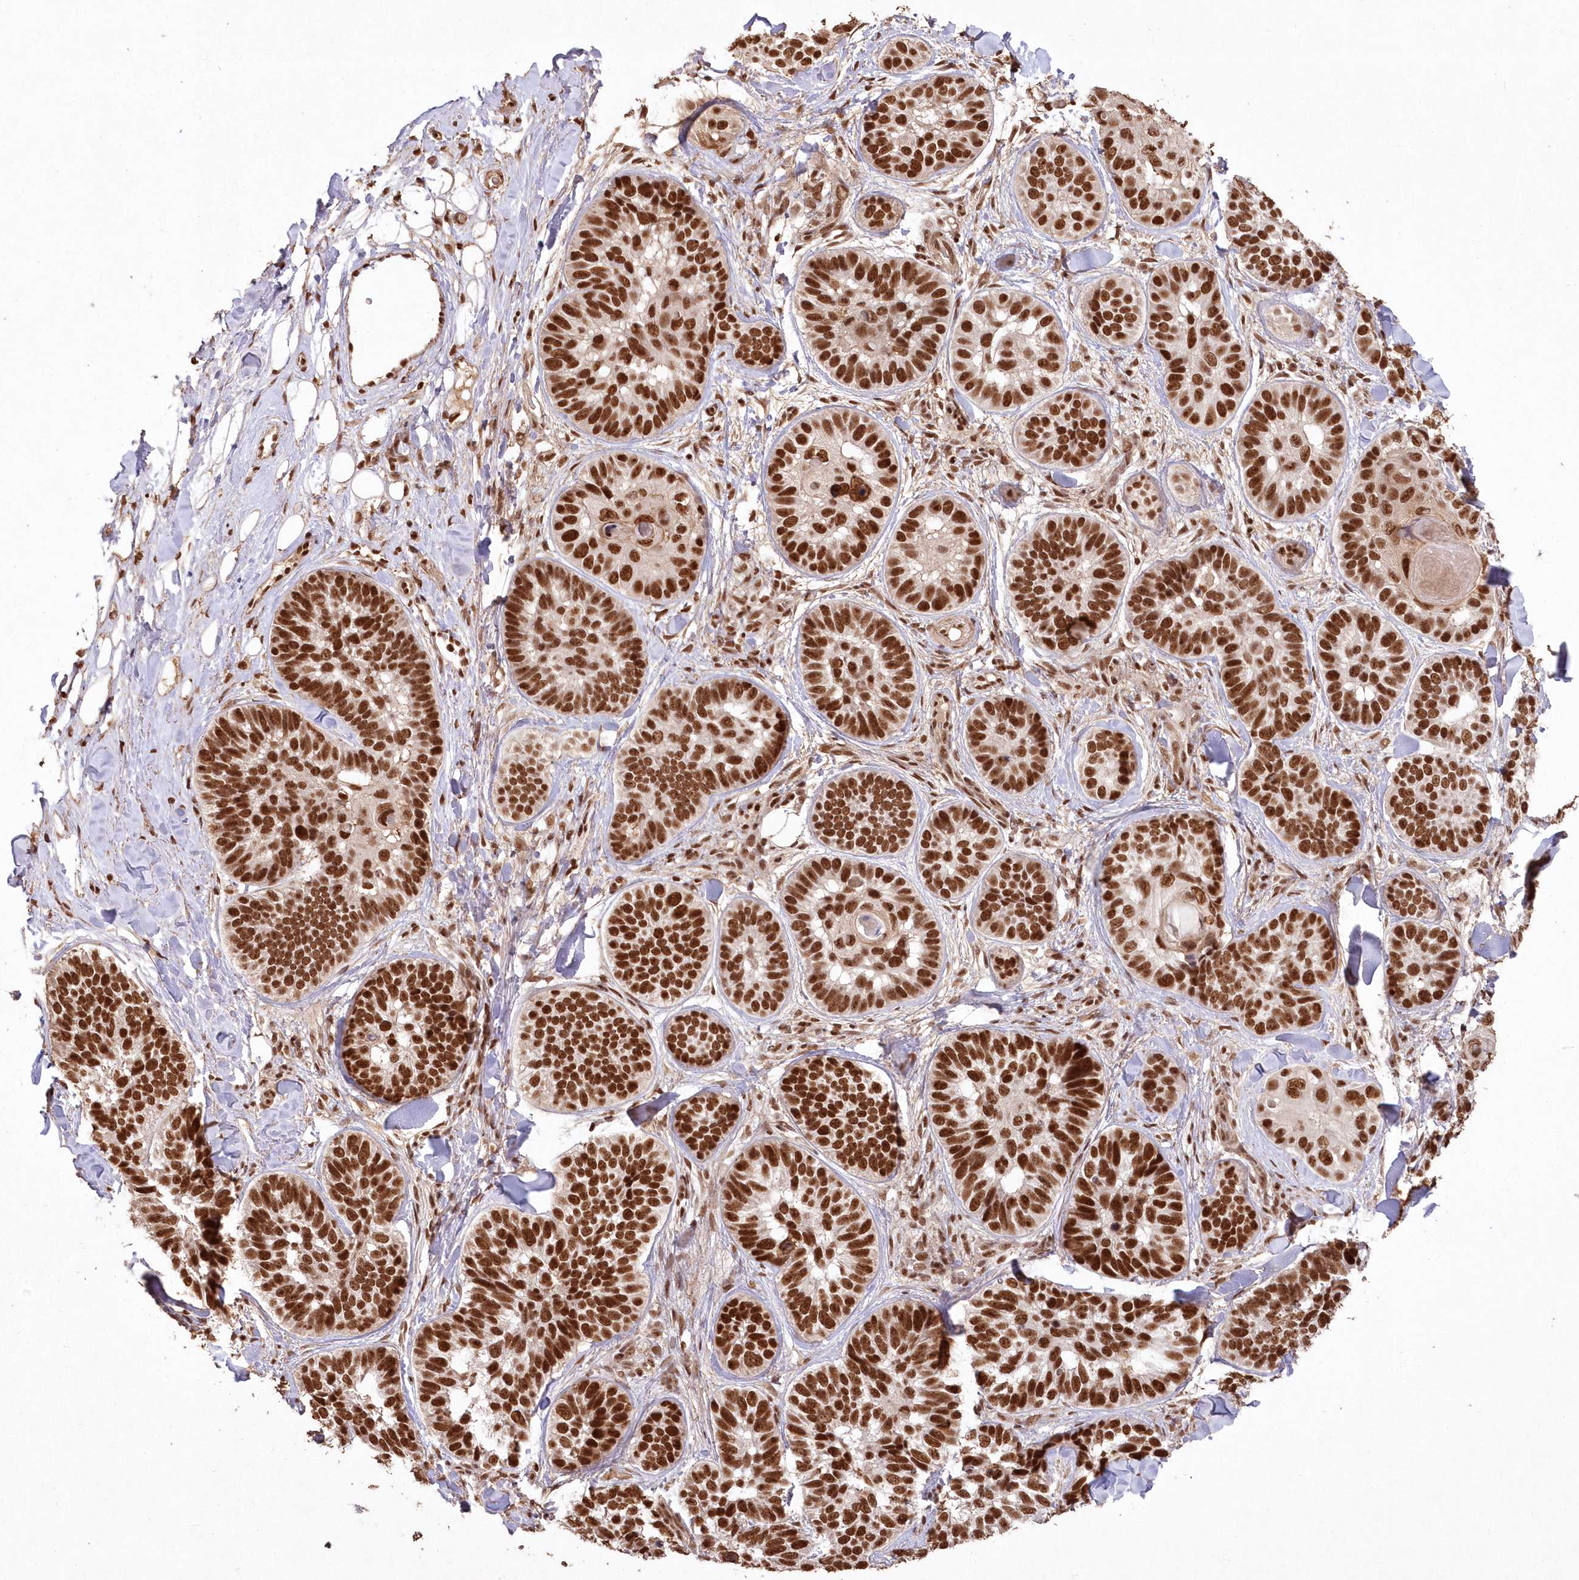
{"staining": {"intensity": "strong", "quantity": ">75%", "location": "nuclear"}, "tissue": "skin cancer", "cell_type": "Tumor cells", "image_type": "cancer", "snomed": [{"axis": "morphology", "description": "Basal cell carcinoma"}, {"axis": "topography", "description": "Skin"}], "caption": "Skin cancer (basal cell carcinoma) stained for a protein (brown) displays strong nuclear positive expression in about >75% of tumor cells.", "gene": "PDS5A", "patient": {"sex": "male", "age": 62}}